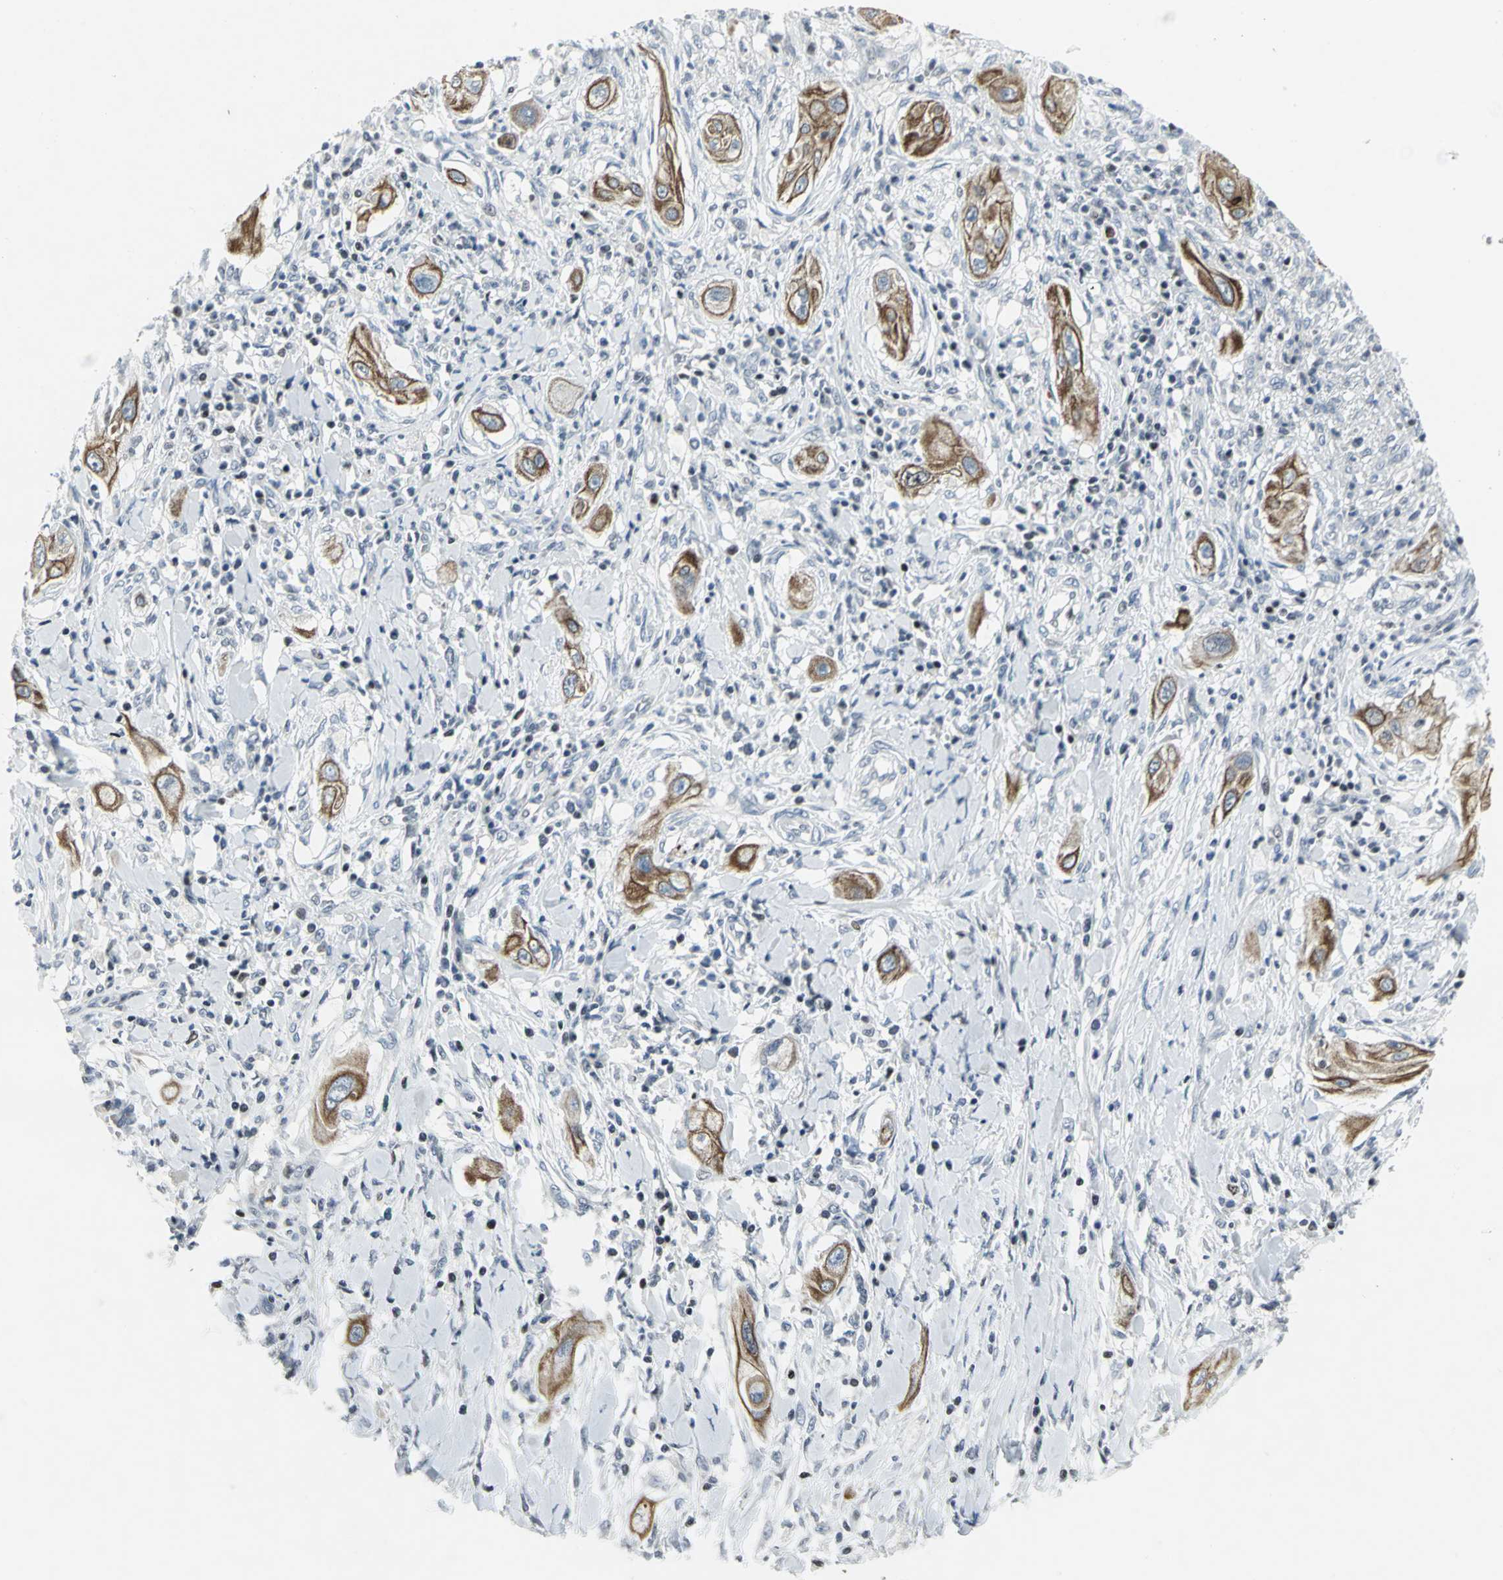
{"staining": {"intensity": "moderate", "quantity": "25%-75%", "location": "cytoplasmic/membranous"}, "tissue": "lung cancer", "cell_type": "Tumor cells", "image_type": "cancer", "snomed": [{"axis": "morphology", "description": "Squamous cell carcinoma, NOS"}, {"axis": "topography", "description": "Lung"}], "caption": "Immunohistochemistry photomicrograph of human lung cancer (squamous cell carcinoma) stained for a protein (brown), which exhibits medium levels of moderate cytoplasmic/membranous staining in approximately 25%-75% of tumor cells.", "gene": "RPA1", "patient": {"sex": "female", "age": 47}}